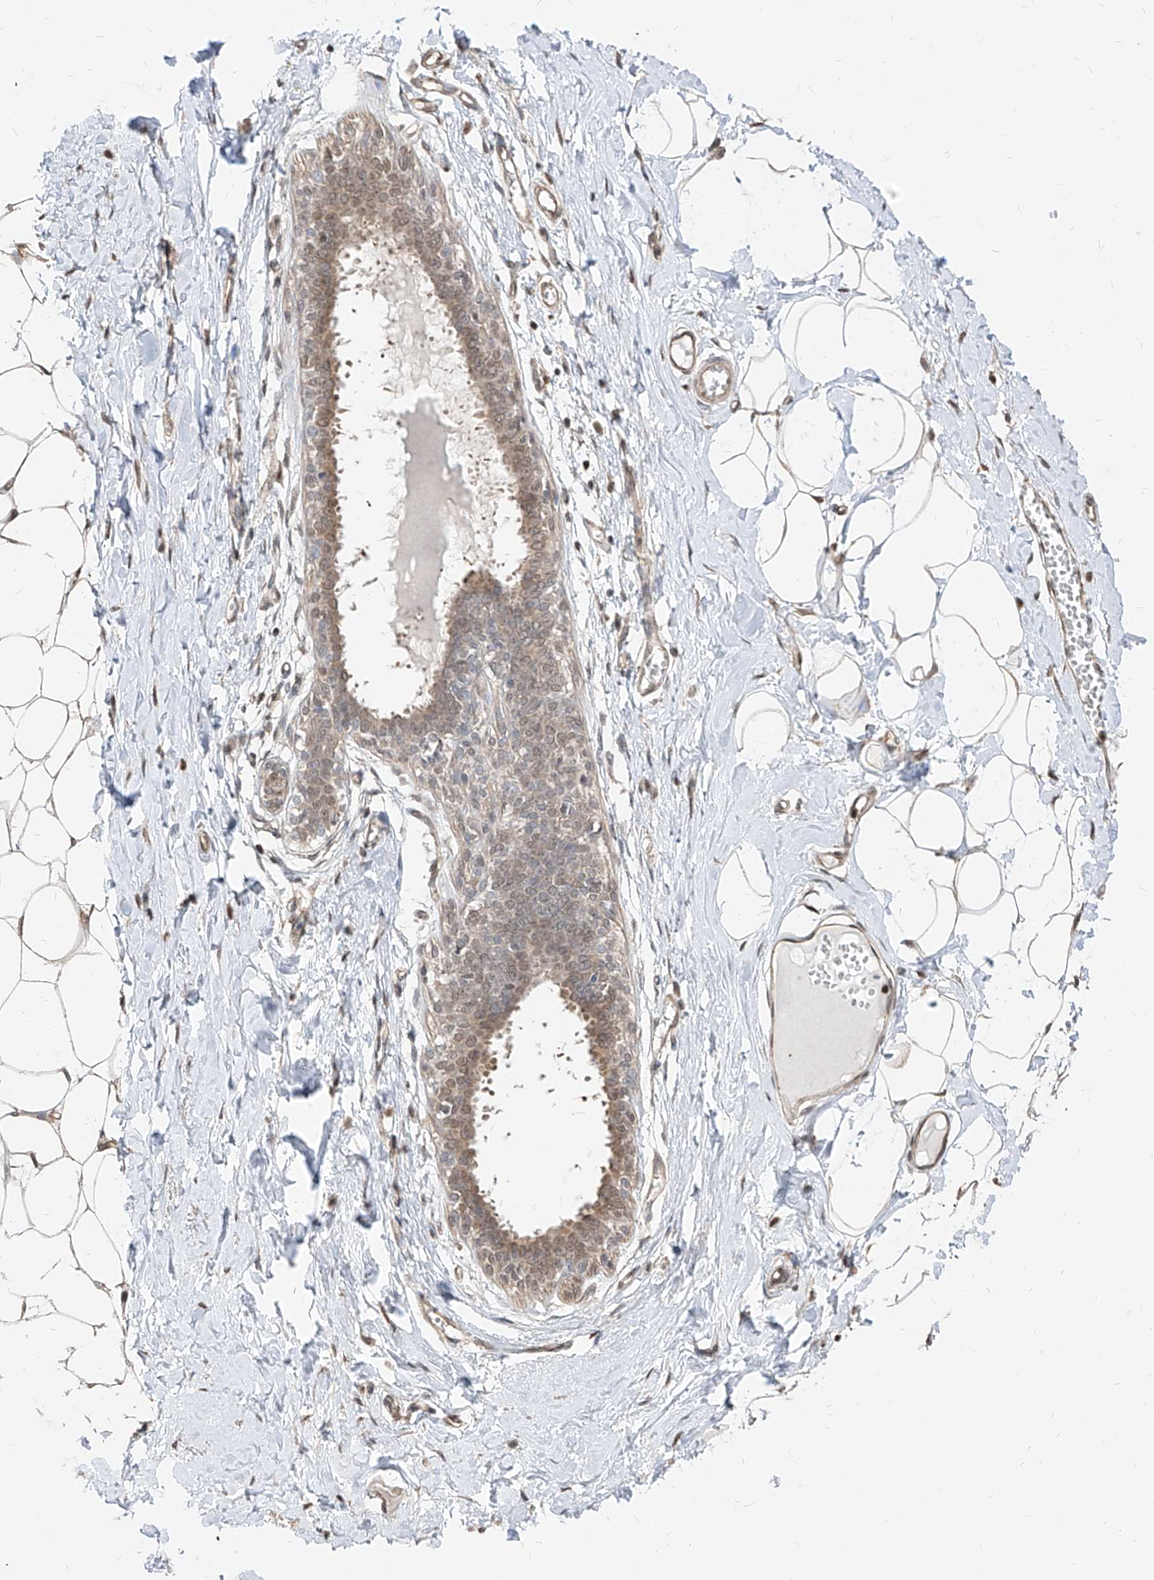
{"staining": {"intensity": "negative", "quantity": "none", "location": "none"}, "tissue": "breast", "cell_type": "Adipocytes", "image_type": "normal", "snomed": [{"axis": "morphology", "description": "Normal tissue, NOS"}, {"axis": "topography", "description": "Breast"}], "caption": "An immunohistochemistry (IHC) image of benign breast is shown. There is no staining in adipocytes of breast.", "gene": "C8orf82", "patient": {"sex": "female", "age": 27}}